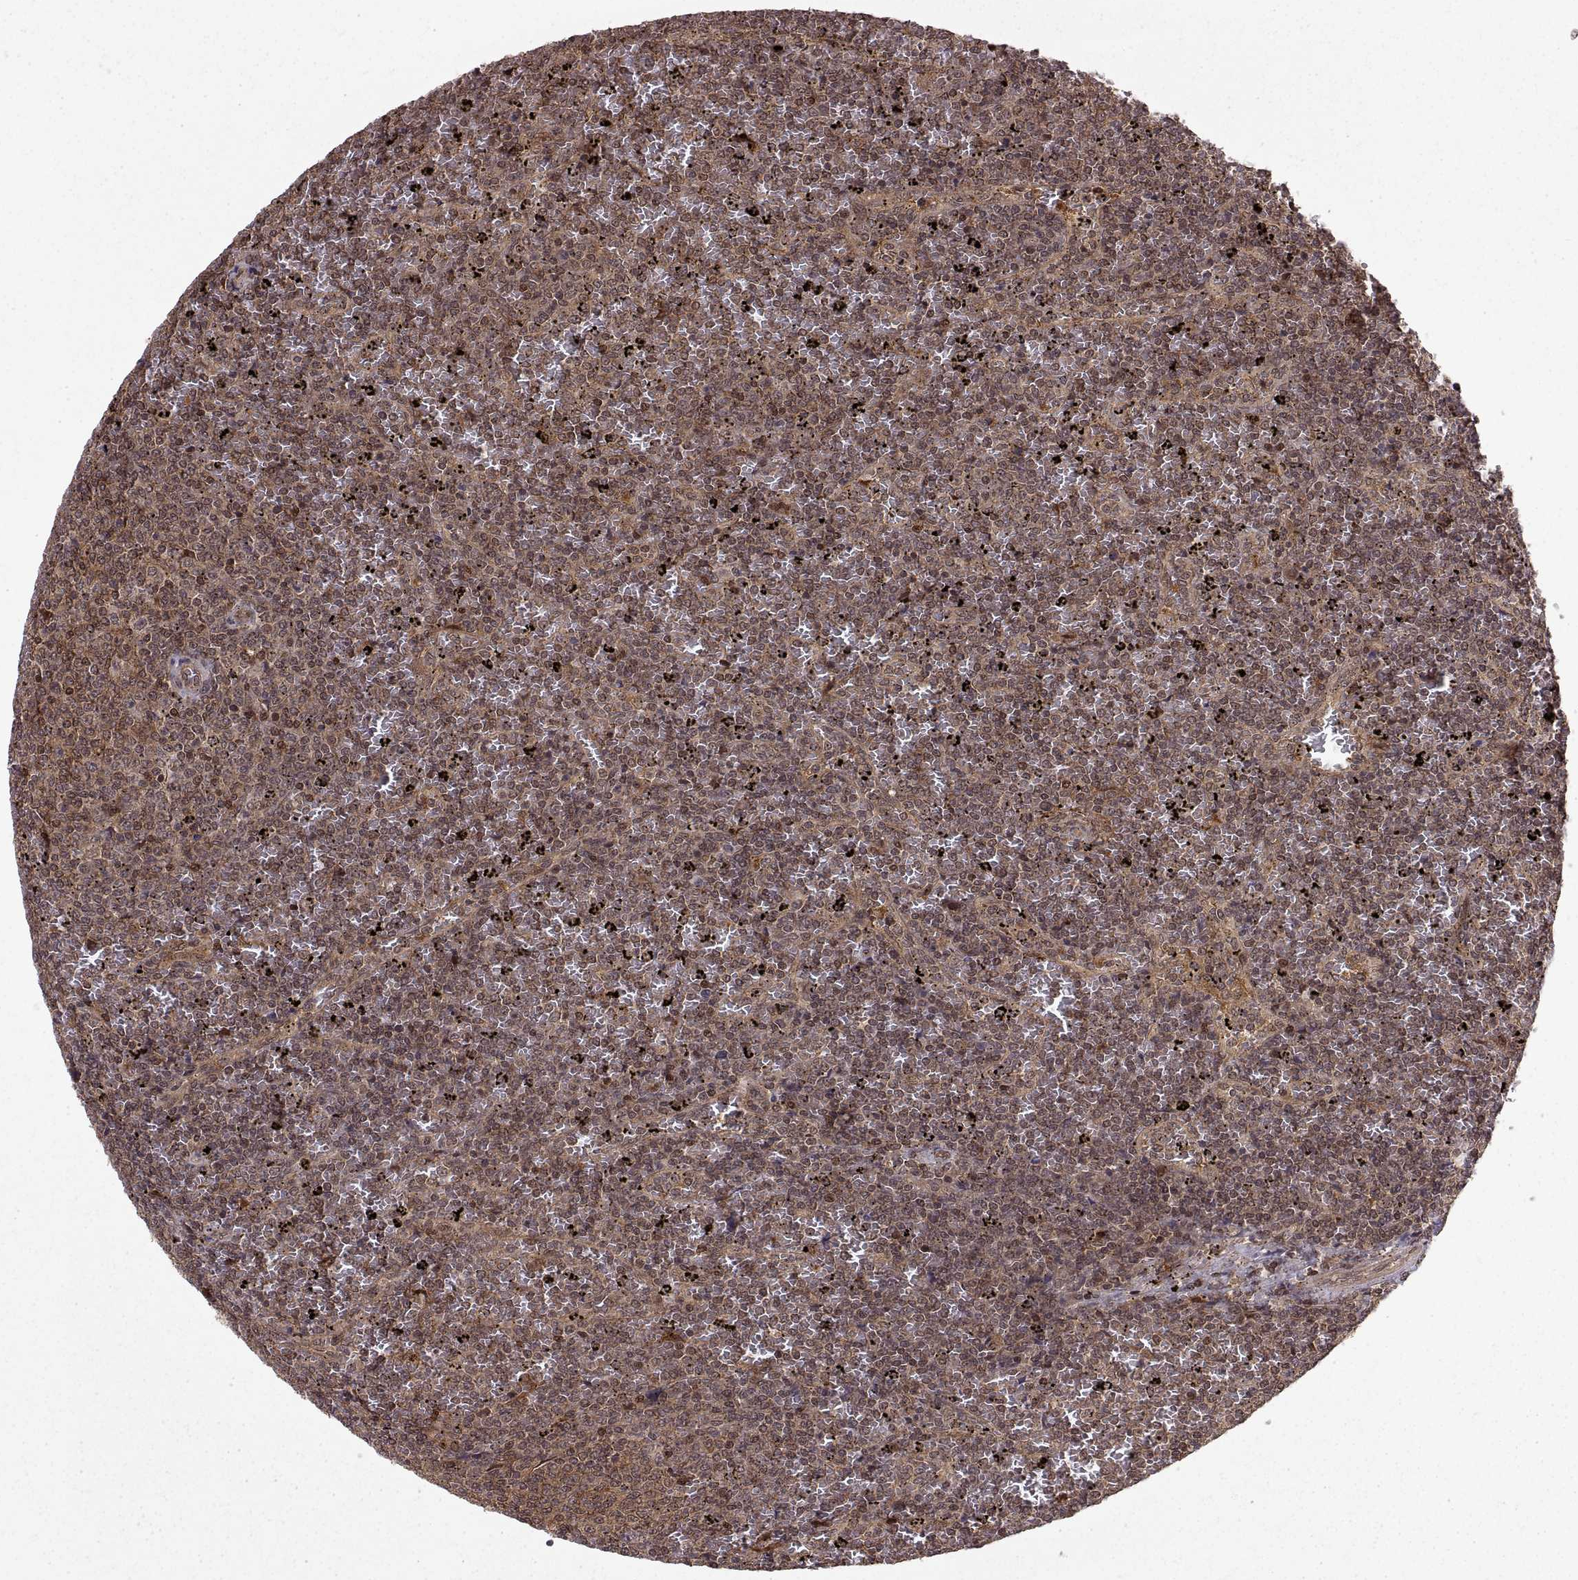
{"staining": {"intensity": "moderate", "quantity": ">75%", "location": "cytoplasmic/membranous"}, "tissue": "lymphoma", "cell_type": "Tumor cells", "image_type": "cancer", "snomed": [{"axis": "morphology", "description": "Malignant lymphoma, non-Hodgkin's type, Low grade"}, {"axis": "topography", "description": "Spleen"}], "caption": "Immunohistochemical staining of human lymphoma shows medium levels of moderate cytoplasmic/membranous positivity in approximately >75% of tumor cells. (DAB (3,3'-diaminobenzidine) = brown stain, brightfield microscopy at high magnification).", "gene": "DEDD", "patient": {"sex": "female", "age": 77}}